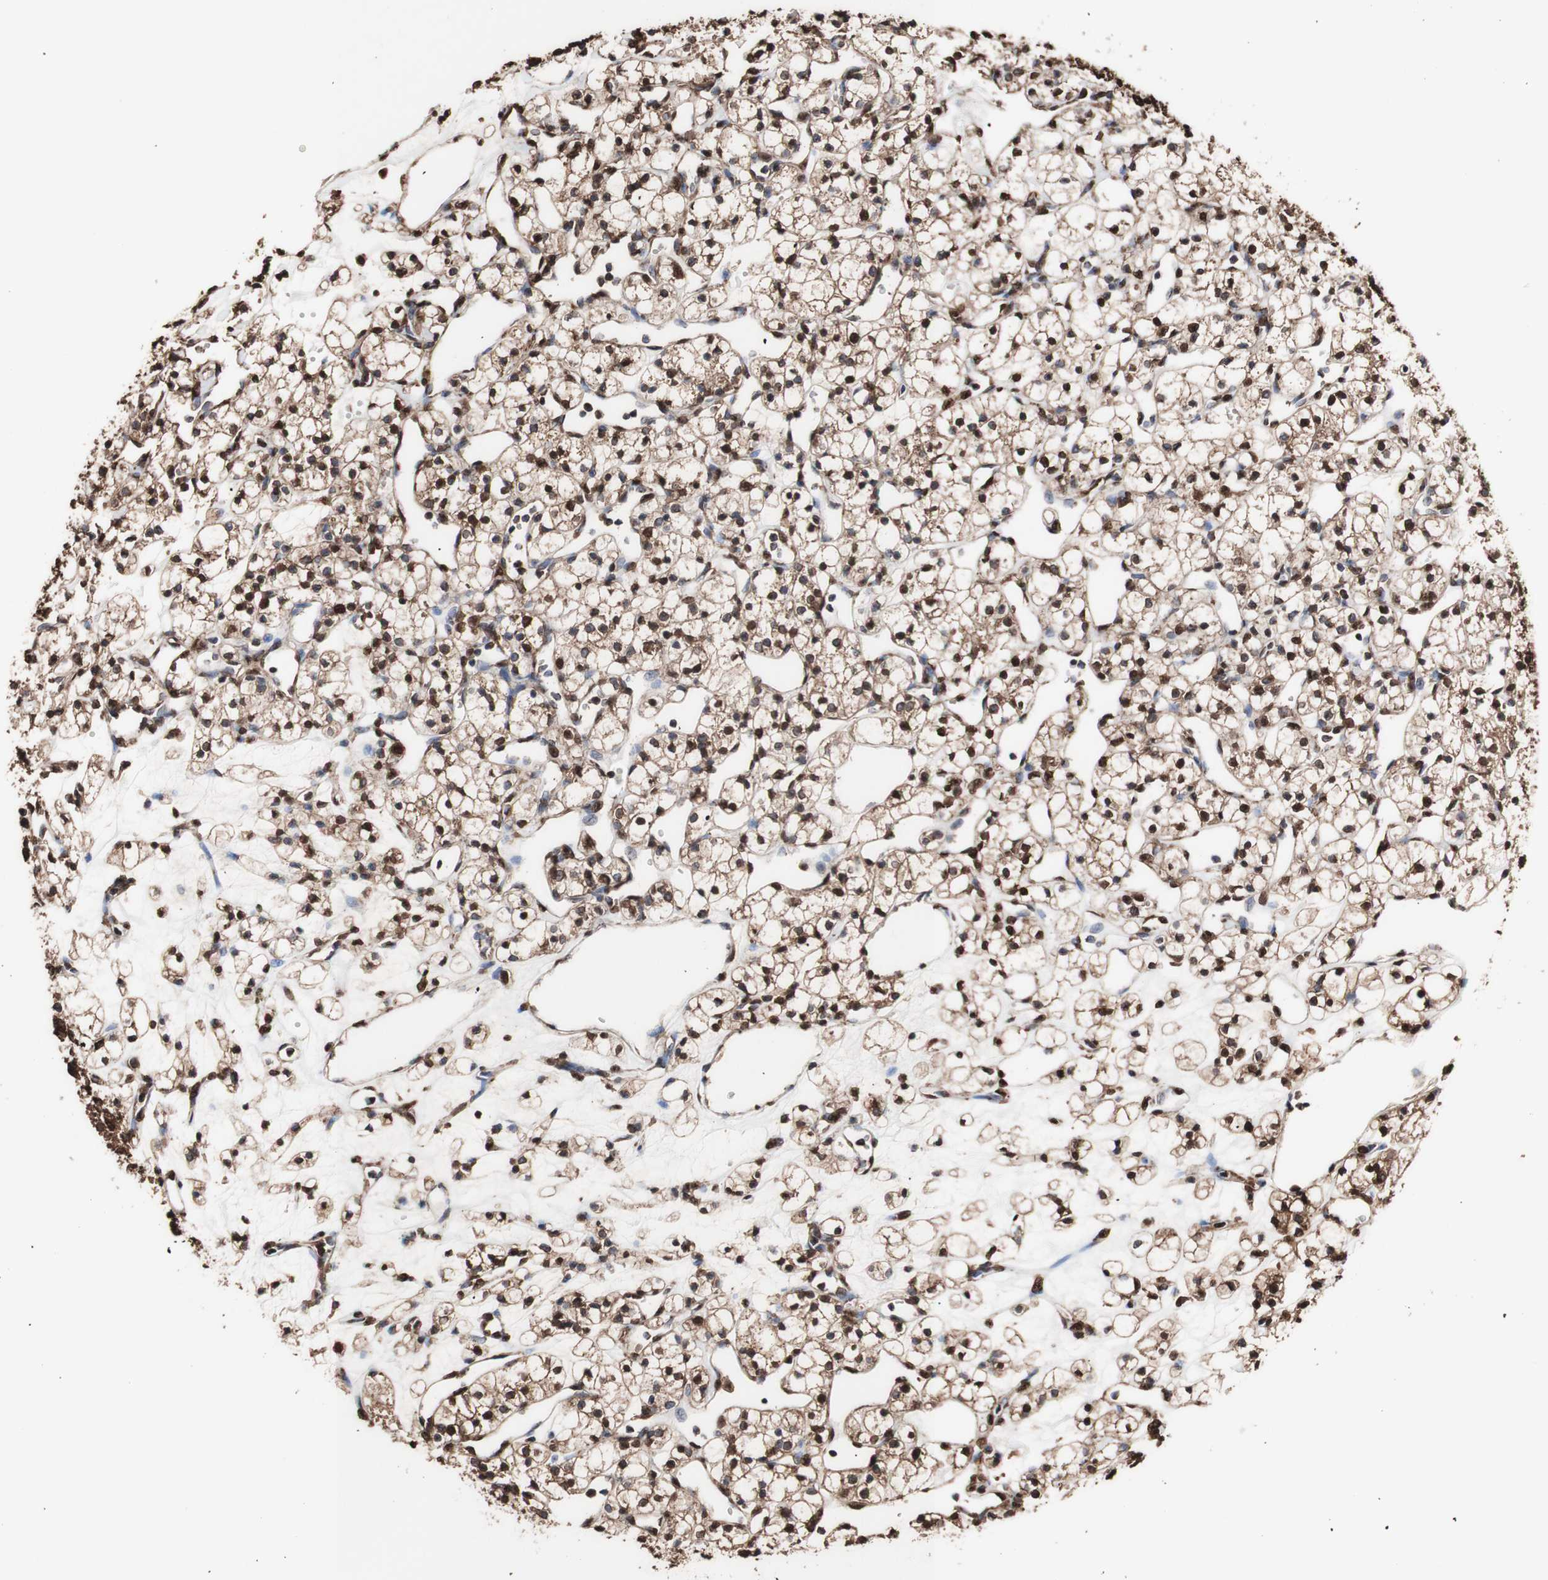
{"staining": {"intensity": "strong", "quantity": ">75%", "location": "cytoplasmic/membranous,nuclear"}, "tissue": "renal cancer", "cell_type": "Tumor cells", "image_type": "cancer", "snomed": [{"axis": "morphology", "description": "Adenocarcinoma, NOS"}, {"axis": "topography", "description": "Kidney"}], "caption": "High-magnification brightfield microscopy of renal cancer stained with DAB (brown) and counterstained with hematoxylin (blue). tumor cells exhibit strong cytoplasmic/membranous and nuclear staining is appreciated in approximately>75% of cells.", "gene": "PIDD1", "patient": {"sex": "female", "age": 60}}